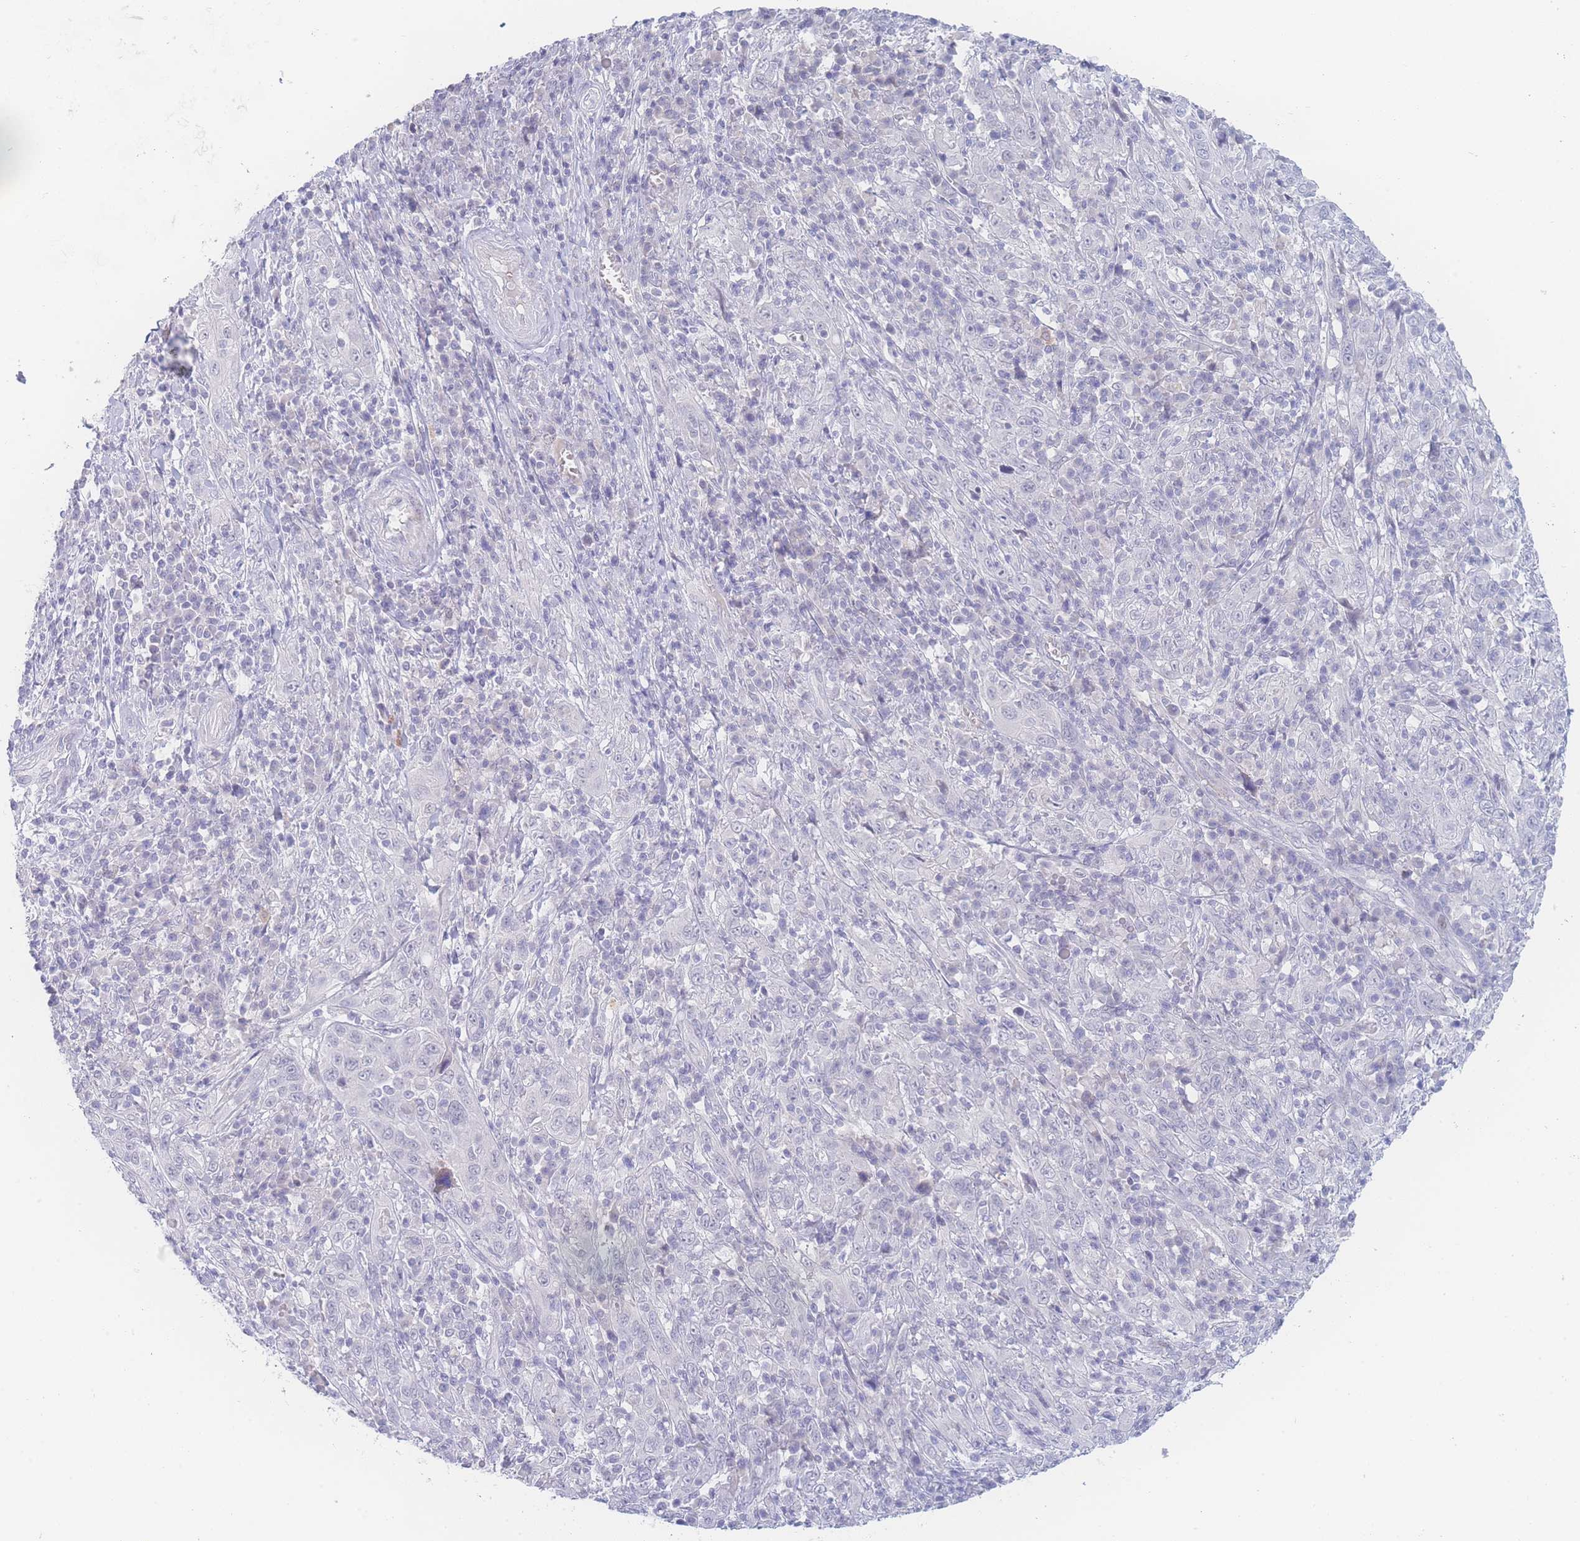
{"staining": {"intensity": "negative", "quantity": "none", "location": "none"}, "tissue": "cervical cancer", "cell_type": "Tumor cells", "image_type": "cancer", "snomed": [{"axis": "morphology", "description": "Squamous cell carcinoma, NOS"}, {"axis": "topography", "description": "Cervix"}], "caption": "This is a image of immunohistochemistry staining of cervical cancer, which shows no staining in tumor cells.", "gene": "PRSS22", "patient": {"sex": "female", "age": 46}}